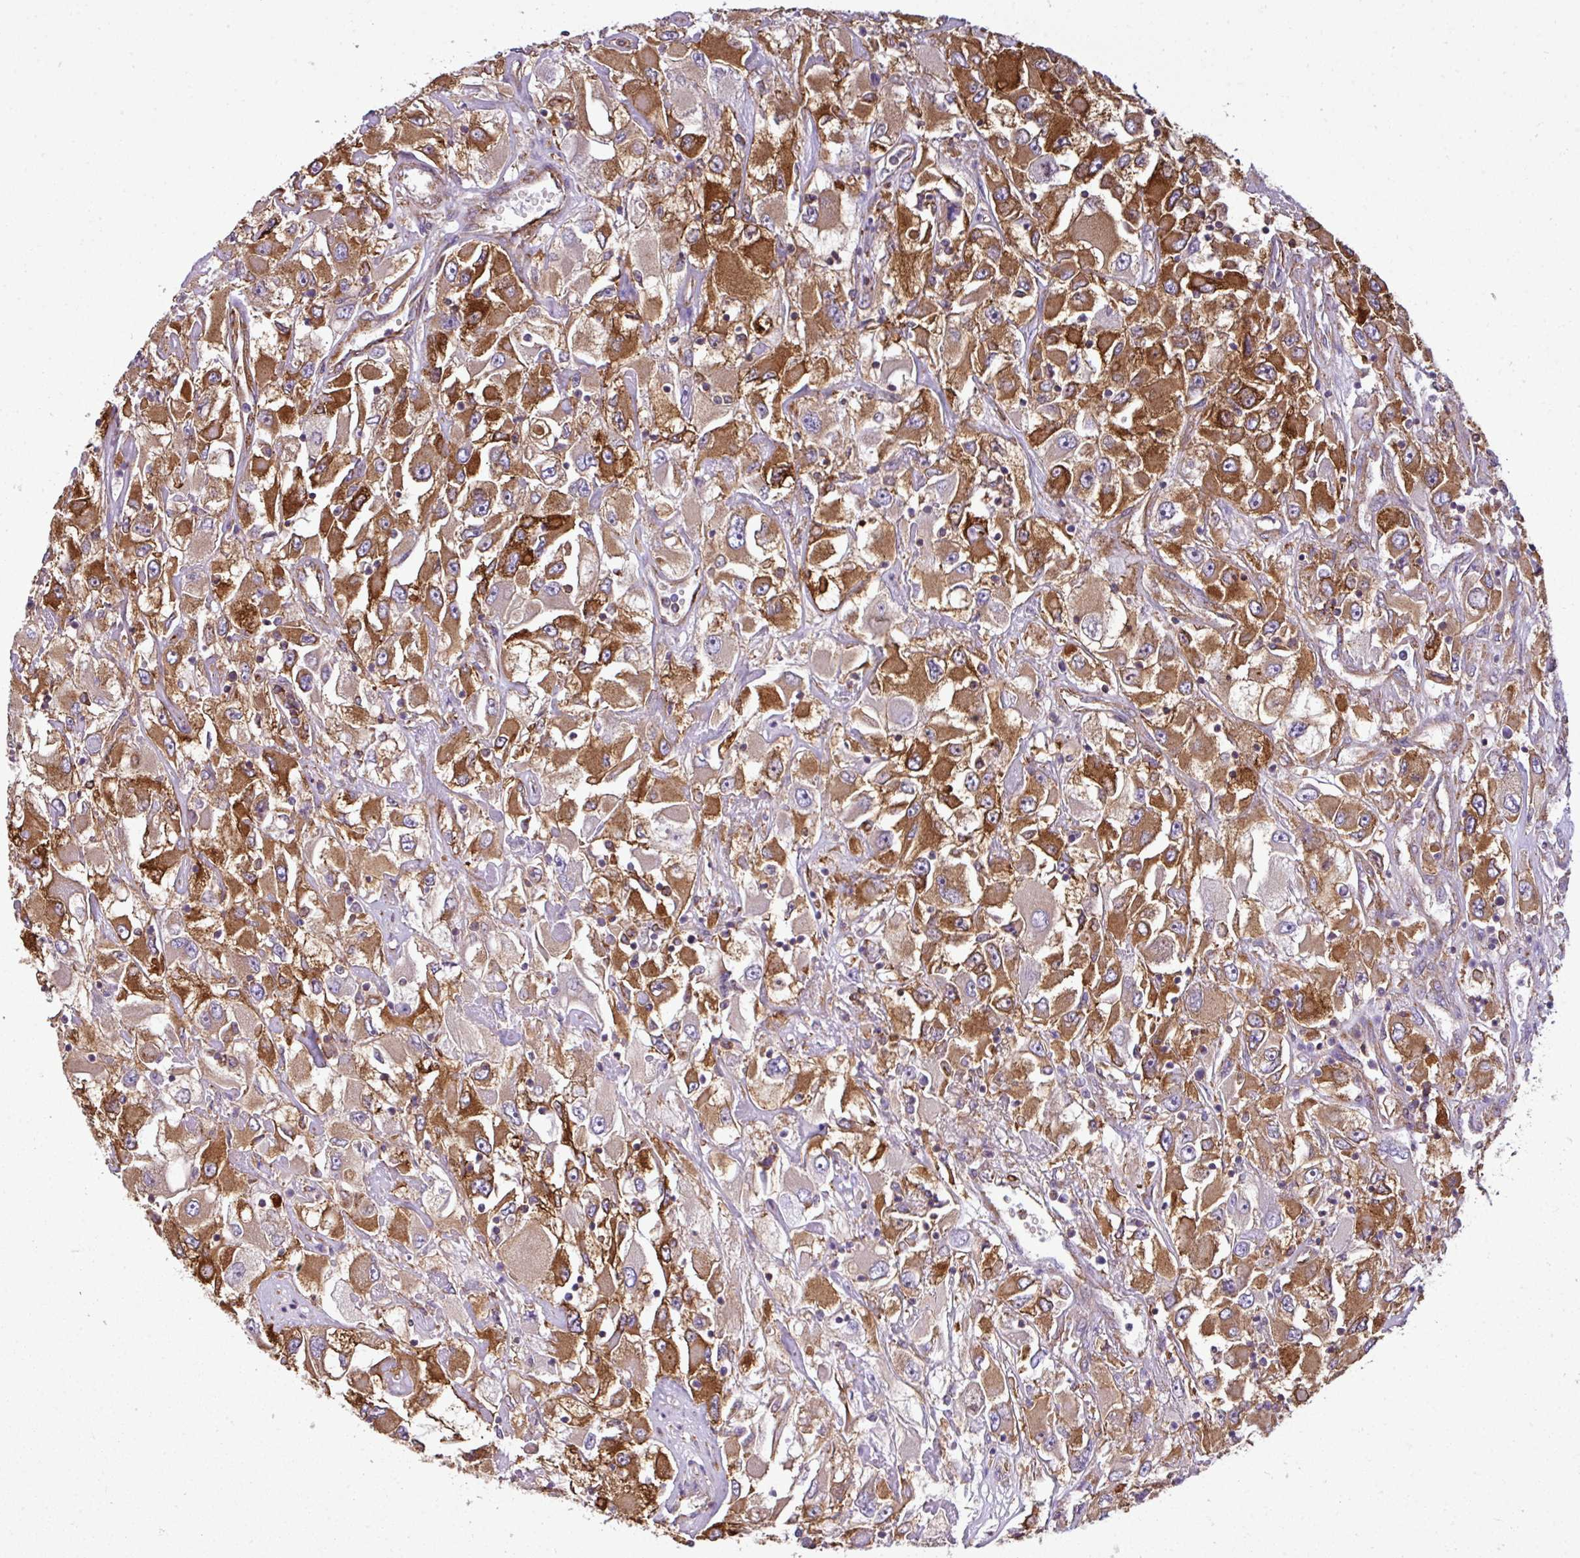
{"staining": {"intensity": "moderate", "quantity": ">75%", "location": "cytoplasmic/membranous"}, "tissue": "renal cancer", "cell_type": "Tumor cells", "image_type": "cancer", "snomed": [{"axis": "morphology", "description": "Adenocarcinoma, NOS"}, {"axis": "topography", "description": "Kidney"}], "caption": "IHC photomicrograph of human adenocarcinoma (renal) stained for a protein (brown), which reveals medium levels of moderate cytoplasmic/membranous staining in about >75% of tumor cells.", "gene": "XNDC1N", "patient": {"sex": "female", "age": 52}}